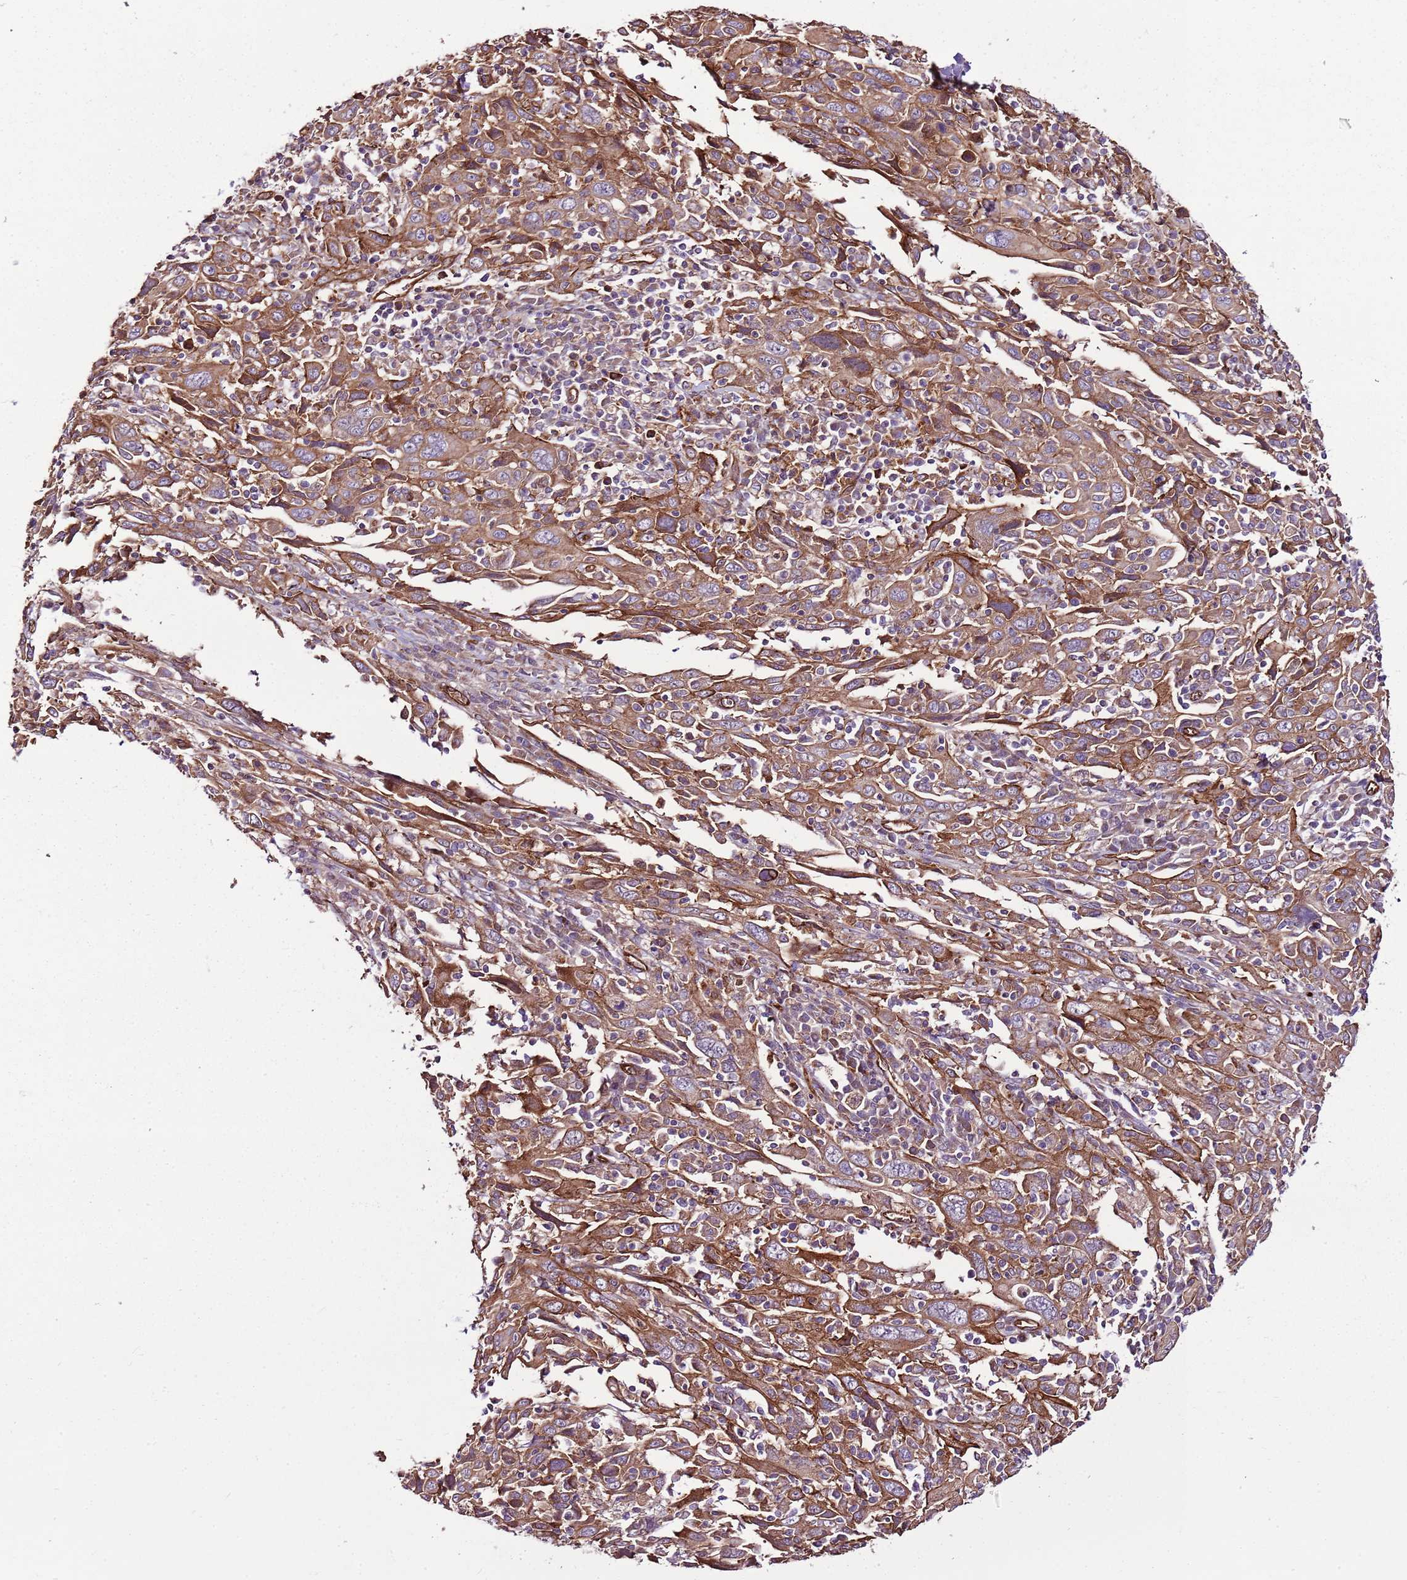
{"staining": {"intensity": "moderate", "quantity": ">75%", "location": "cytoplasmic/membranous"}, "tissue": "cervical cancer", "cell_type": "Tumor cells", "image_type": "cancer", "snomed": [{"axis": "morphology", "description": "Squamous cell carcinoma, NOS"}, {"axis": "topography", "description": "Cervix"}], "caption": "IHC of human cervical squamous cell carcinoma shows medium levels of moderate cytoplasmic/membranous positivity in approximately >75% of tumor cells.", "gene": "ZNF827", "patient": {"sex": "female", "age": 46}}